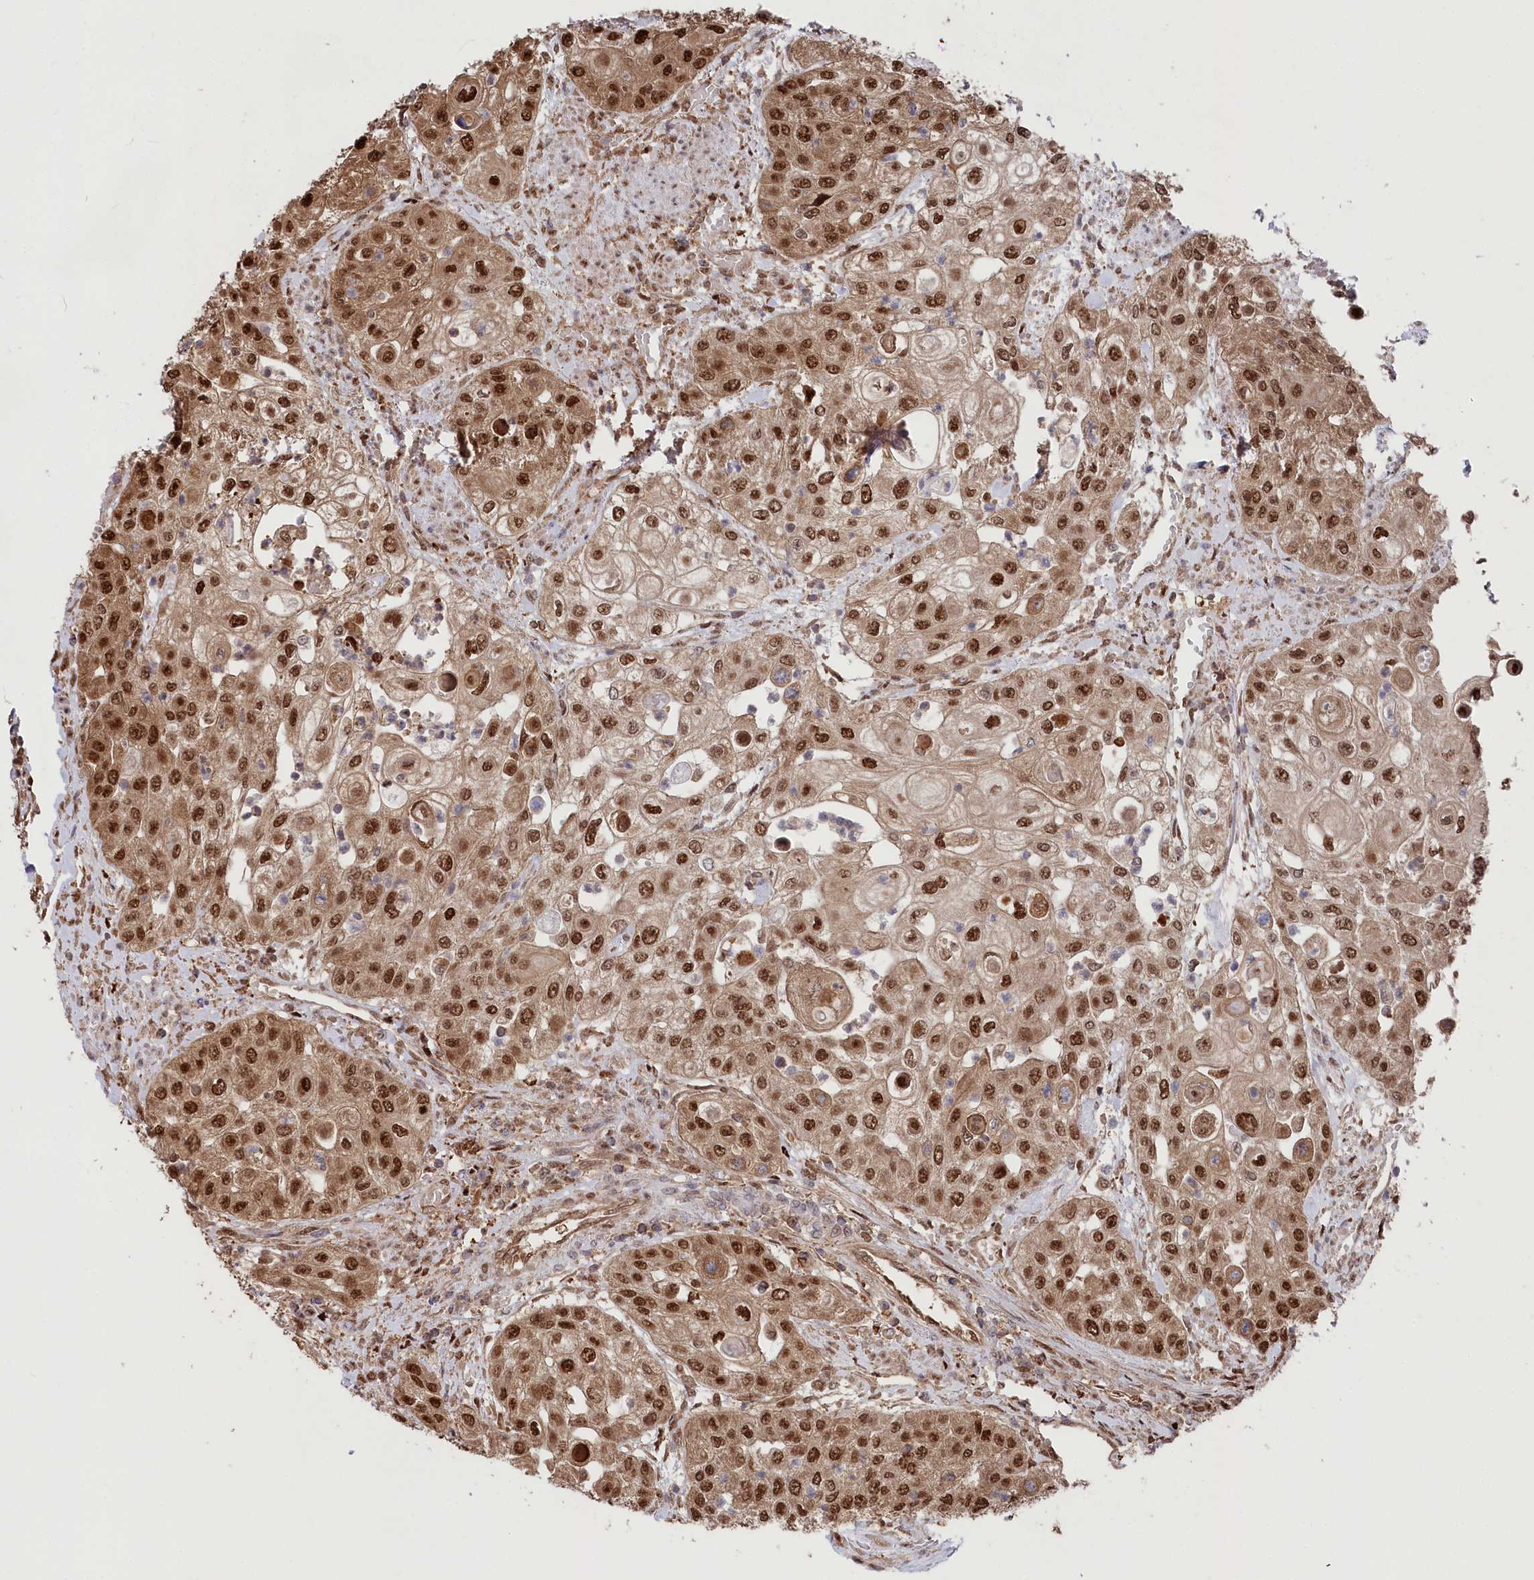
{"staining": {"intensity": "strong", "quantity": ">75%", "location": "cytoplasmic/membranous,nuclear"}, "tissue": "urothelial cancer", "cell_type": "Tumor cells", "image_type": "cancer", "snomed": [{"axis": "morphology", "description": "Urothelial carcinoma, High grade"}, {"axis": "topography", "description": "Urinary bladder"}], "caption": "The image demonstrates a brown stain indicating the presence of a protein in the cytoplasmic/membranous and nuclear of tumor cells in high-grade urothelial carcinoma.", "gene": "PSMA1", "patient": {"sex": "female", "age": 79}}